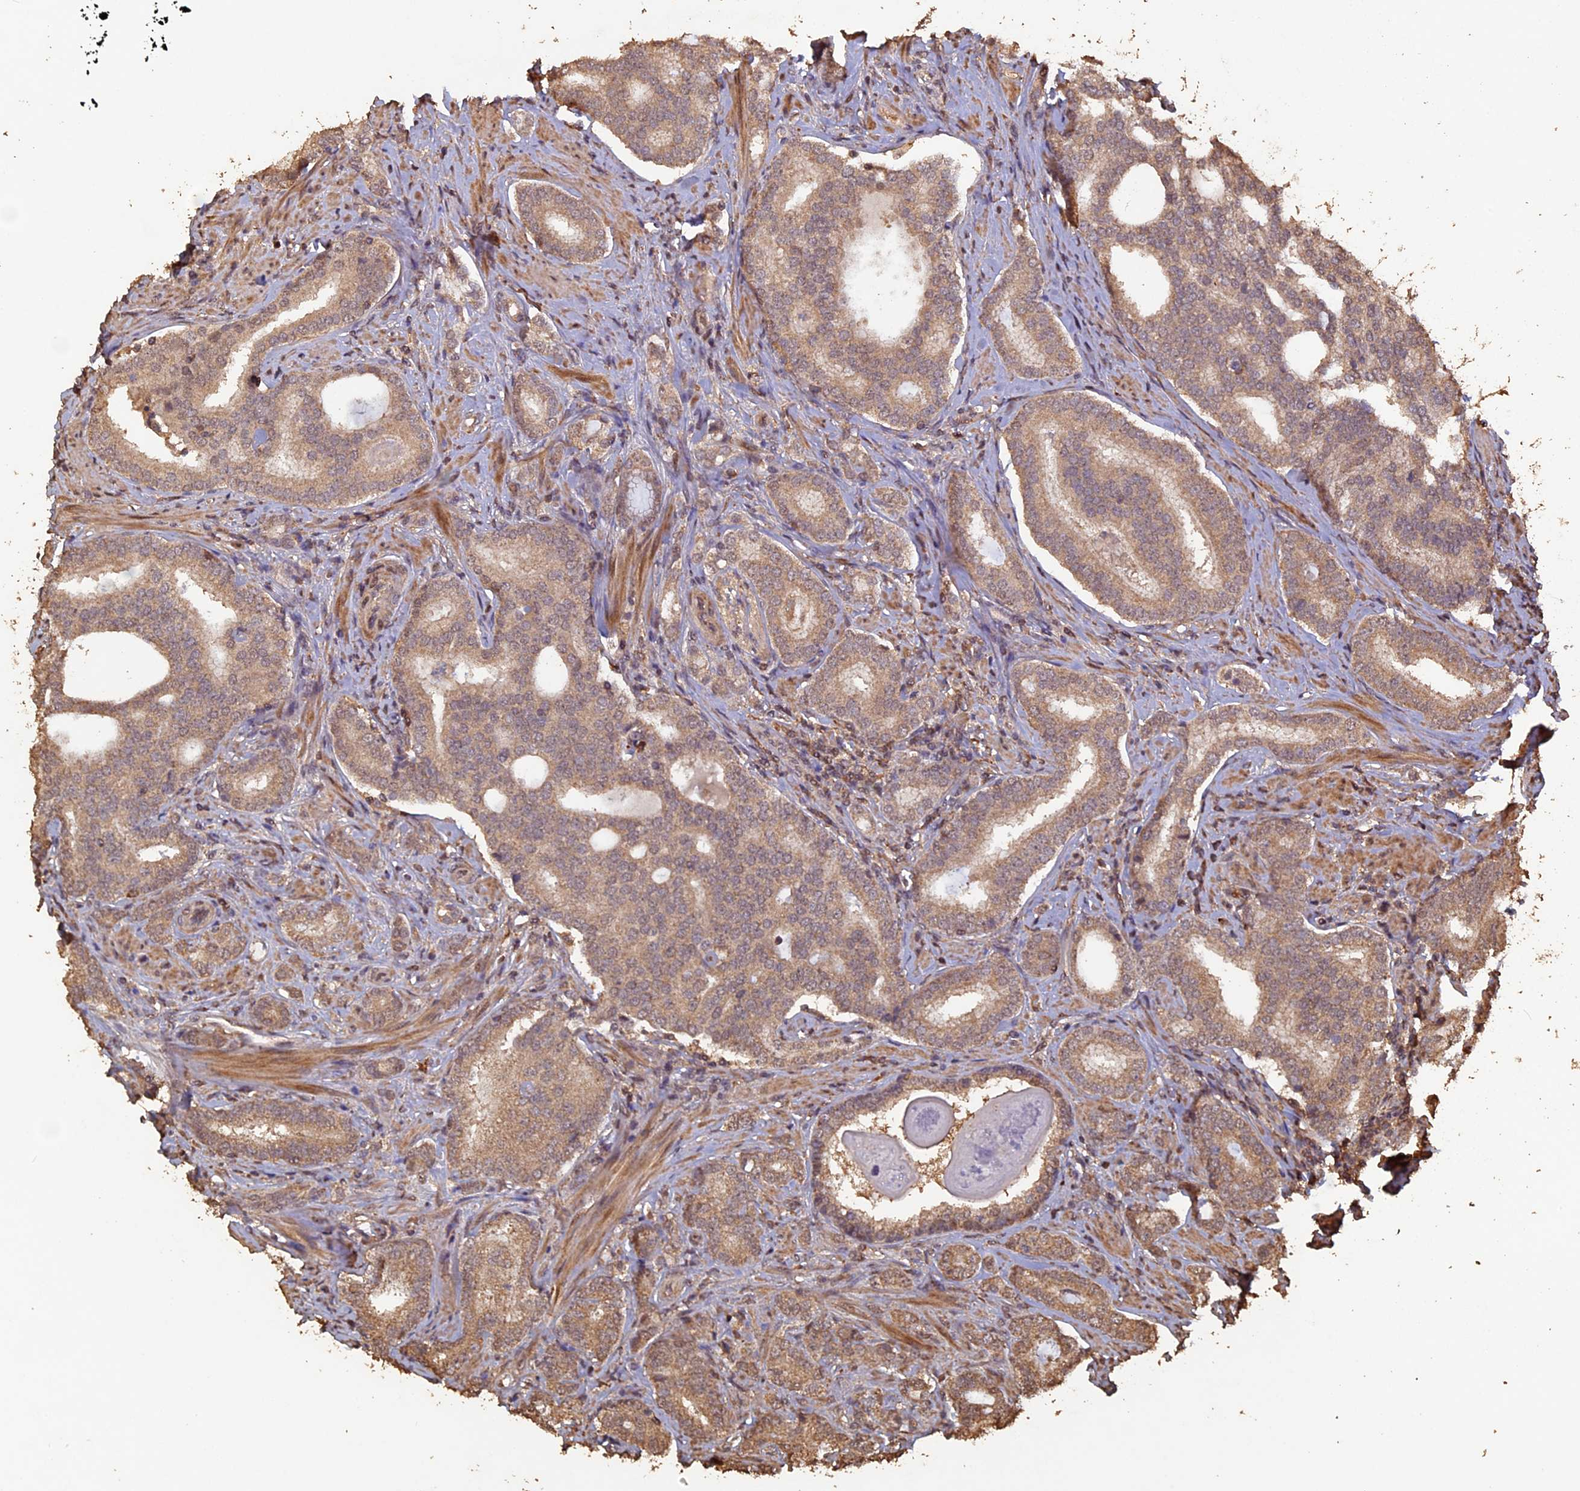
{"staining": {"intensity": "moderate", "quantity": ">75%", "location": "cytoplasmic/membranous"}, "tissue": "prostate cancer", "cell_type": "Tumor cells", "image_type": "cancer", "snomed": [{"axis": "morphology", "description": "Adenocarcinoma, High grade"}, {"axis": "topography", "description": "Prostate"}], "caption": "Protein expression analysis of human prostate cancer (adenocarcinoma (high-grade)) reveals moderate cytoplasmic/membranous expression in about >75% of tumor cells.", "gene": "HUNK", "patient": {"sex": "male", "age": 63}}